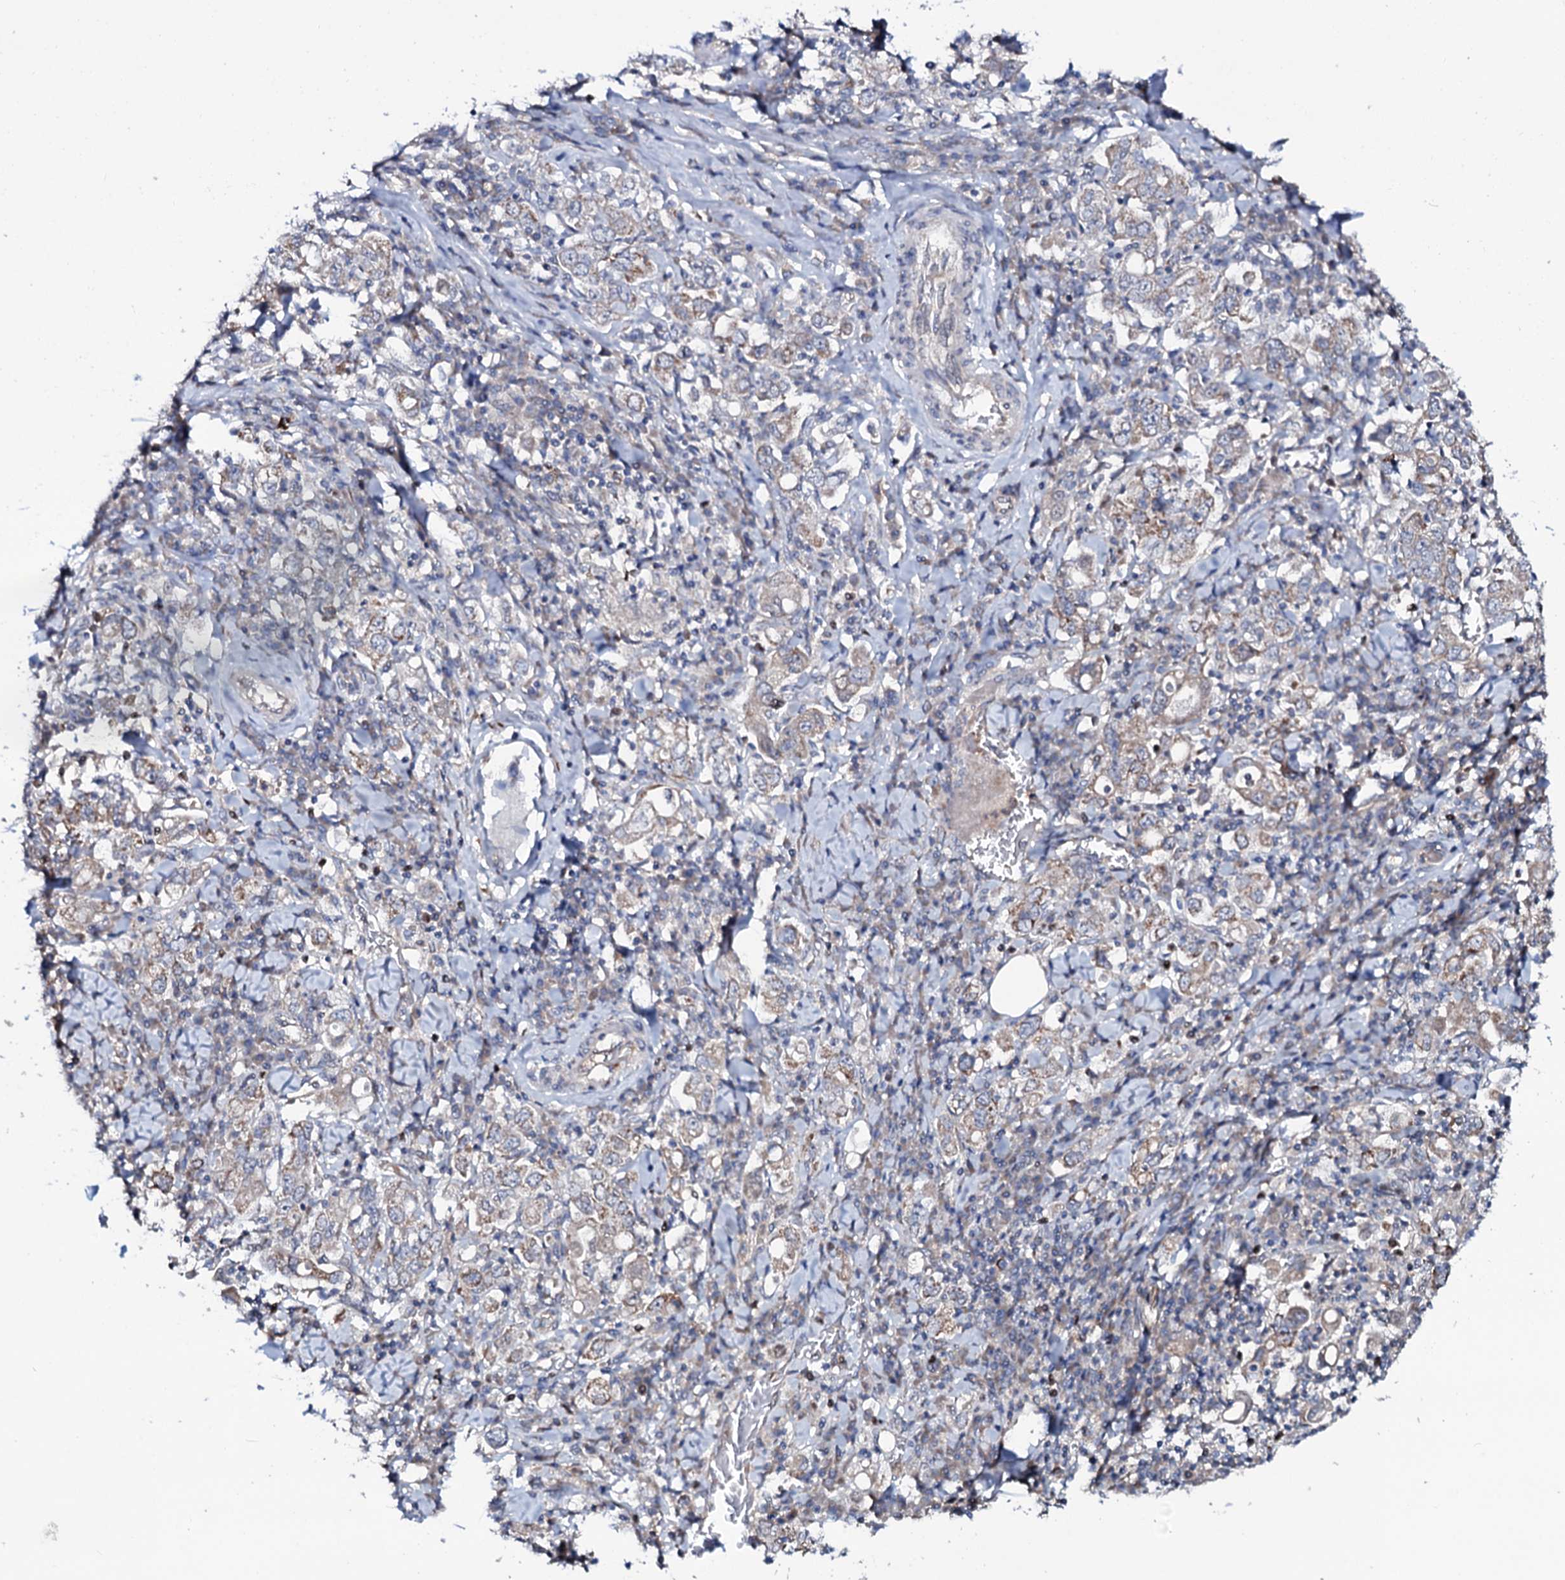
{"staining": {"intensity": "moderate", "quantity": "<25%", "location": "cytoplasmic/membranous"}, "tissue": "stomach cancer", "cell_type": "Tumor cells", "image_type": "cancer", "snomed": [{"axis": "morphology", "description": "Adenocarcinoma, NOS"}, {"axis": "topography", "description": "Stomach, upper"}], "caption": "This photomicrograph shows immunohistochemistry (IHC) staining of stomach cancer, with low moderate cytoplasmic/membranous staining in approximately <25% of tumor cells.", "gene": "PPP1R3D", "patient": {"sex": "male", "age": 62}}